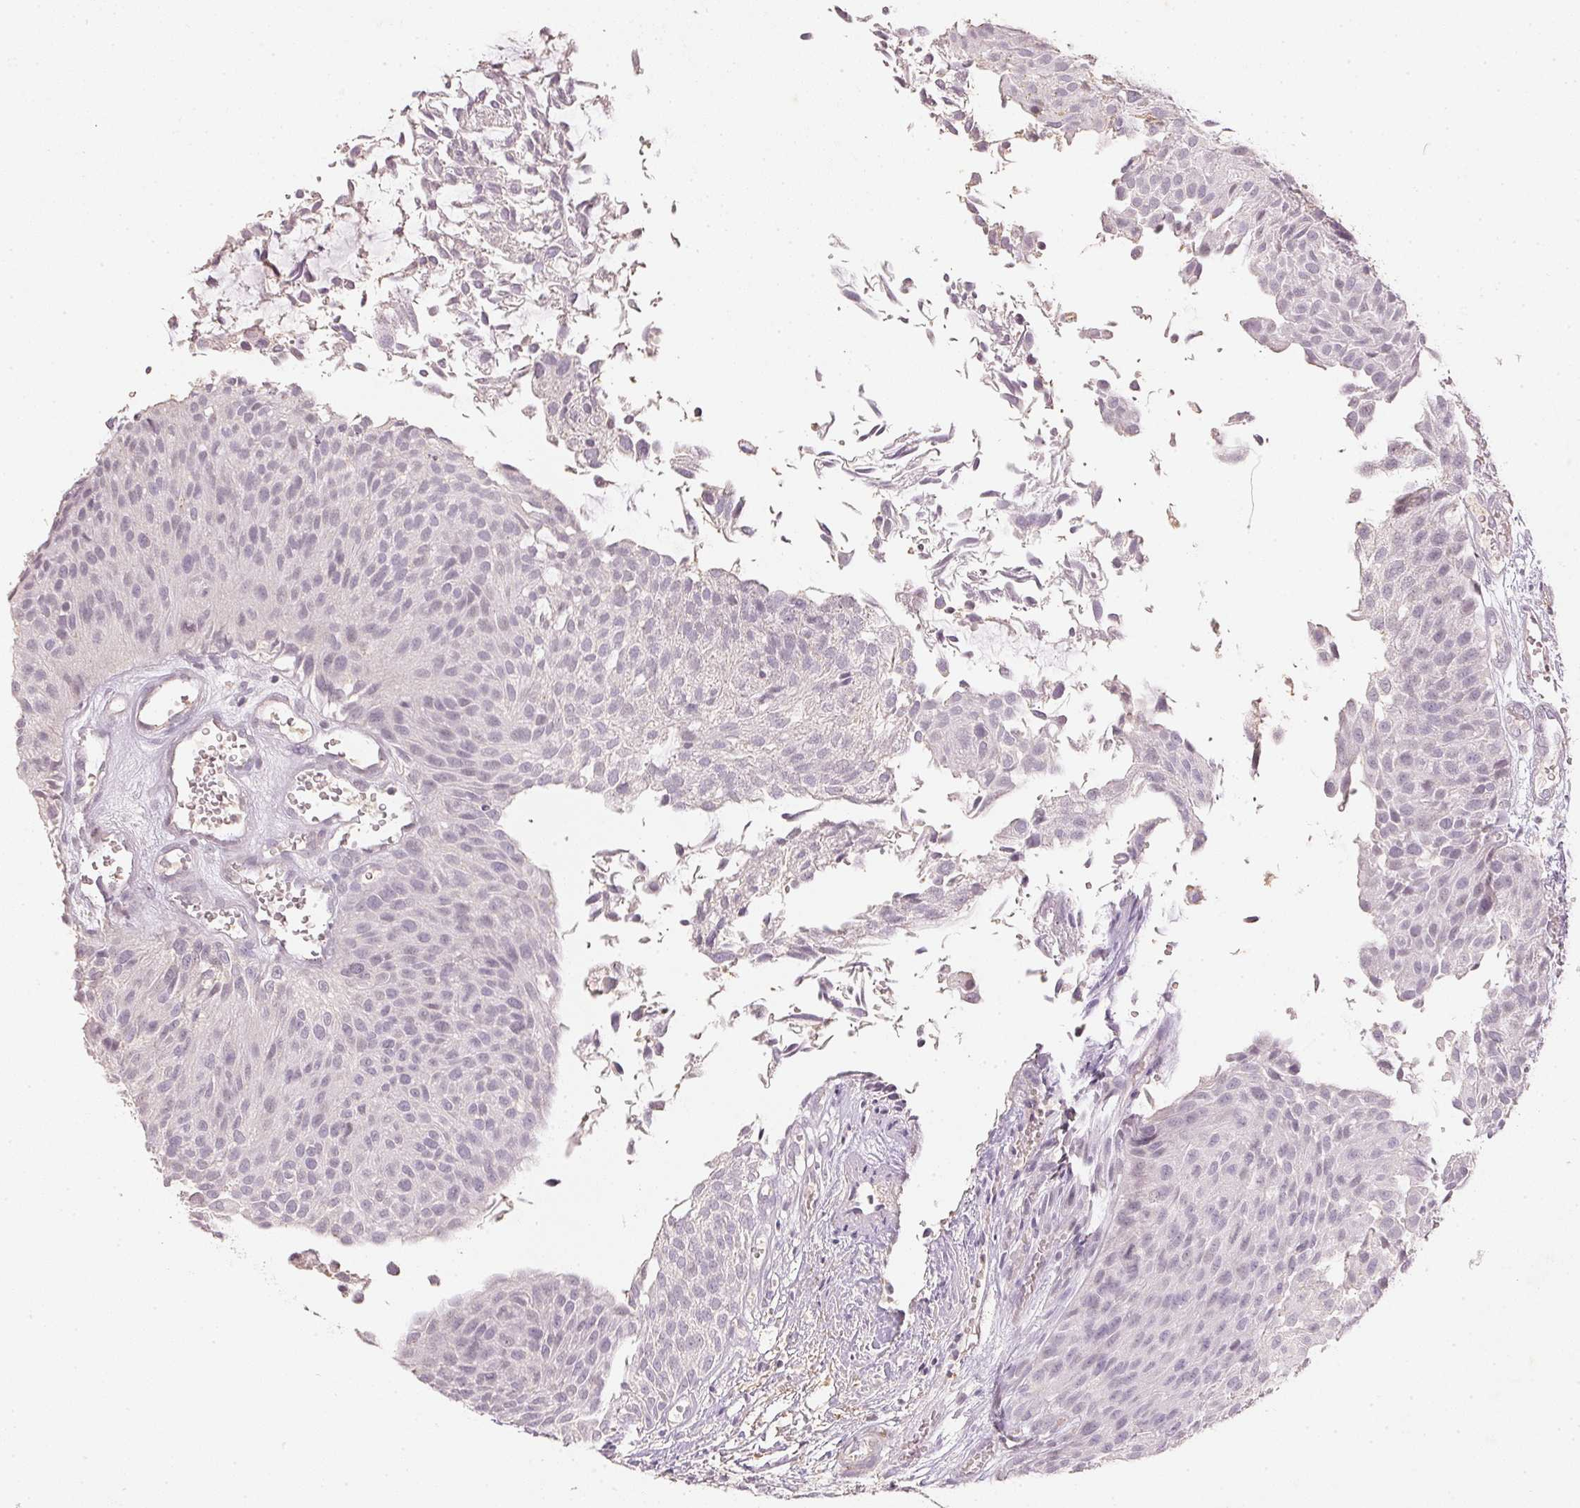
{"staining": {"intensity": "negative", "quantity": "none", "location": "none"}, "tissue": "urothelial cancer", "cell_type": "Tumor cells", "image_type": "cancer", "snomed": [{"axis": "morphology", "description": "Urothelial carcinoma, NOS"}, {"axis": "topography", "description": "Urinary bladder"}], "caption": "Histopathology image shows no protein expression in tumor cells of transitional cell carcinoma tissue. (DAB IHC, high magnification).", "gene": "SMTN", "patient": {"sex": "male", "age": 84}}